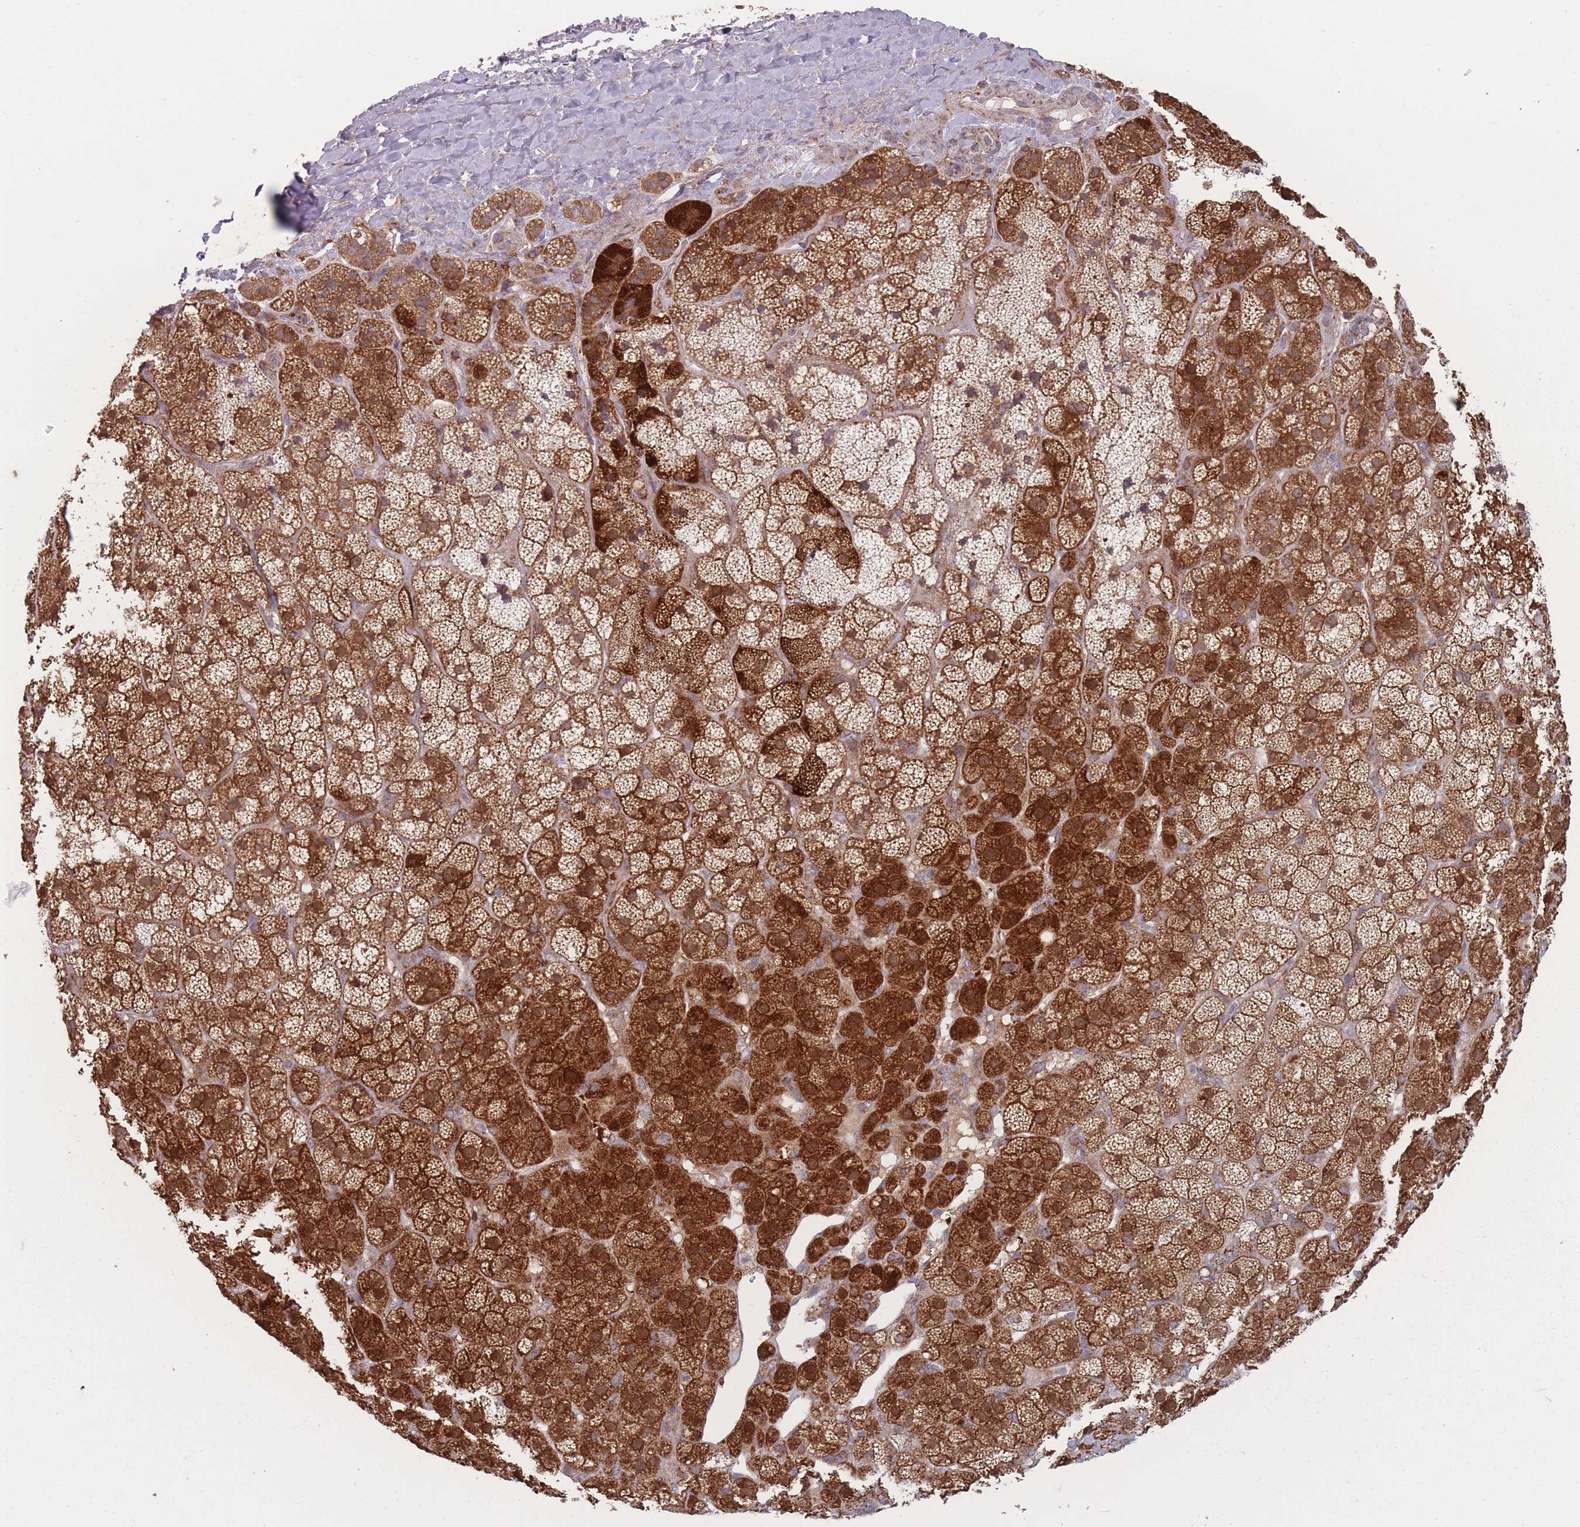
{"staining": {"intensity": "strong", "quantity": ">75%", "location": "cytoplasmic/membranous"}, "tissue": "adrenal gland", "cell_type": "Glandular cells", "image_type": "normal", "snomed": [{"axis": "morphology", "description": "Normal tissue, NOS"}, {"axis": "topography", "description": "Adrenal gland"}], "caption": "Strong cytoplasmic/membranous positivity for a protein is present in about >75% of glandular cells of normal adrenal gland using IHC.", "gene": "OR10Q1", "patient": {"sex": "female", "age": 70}}